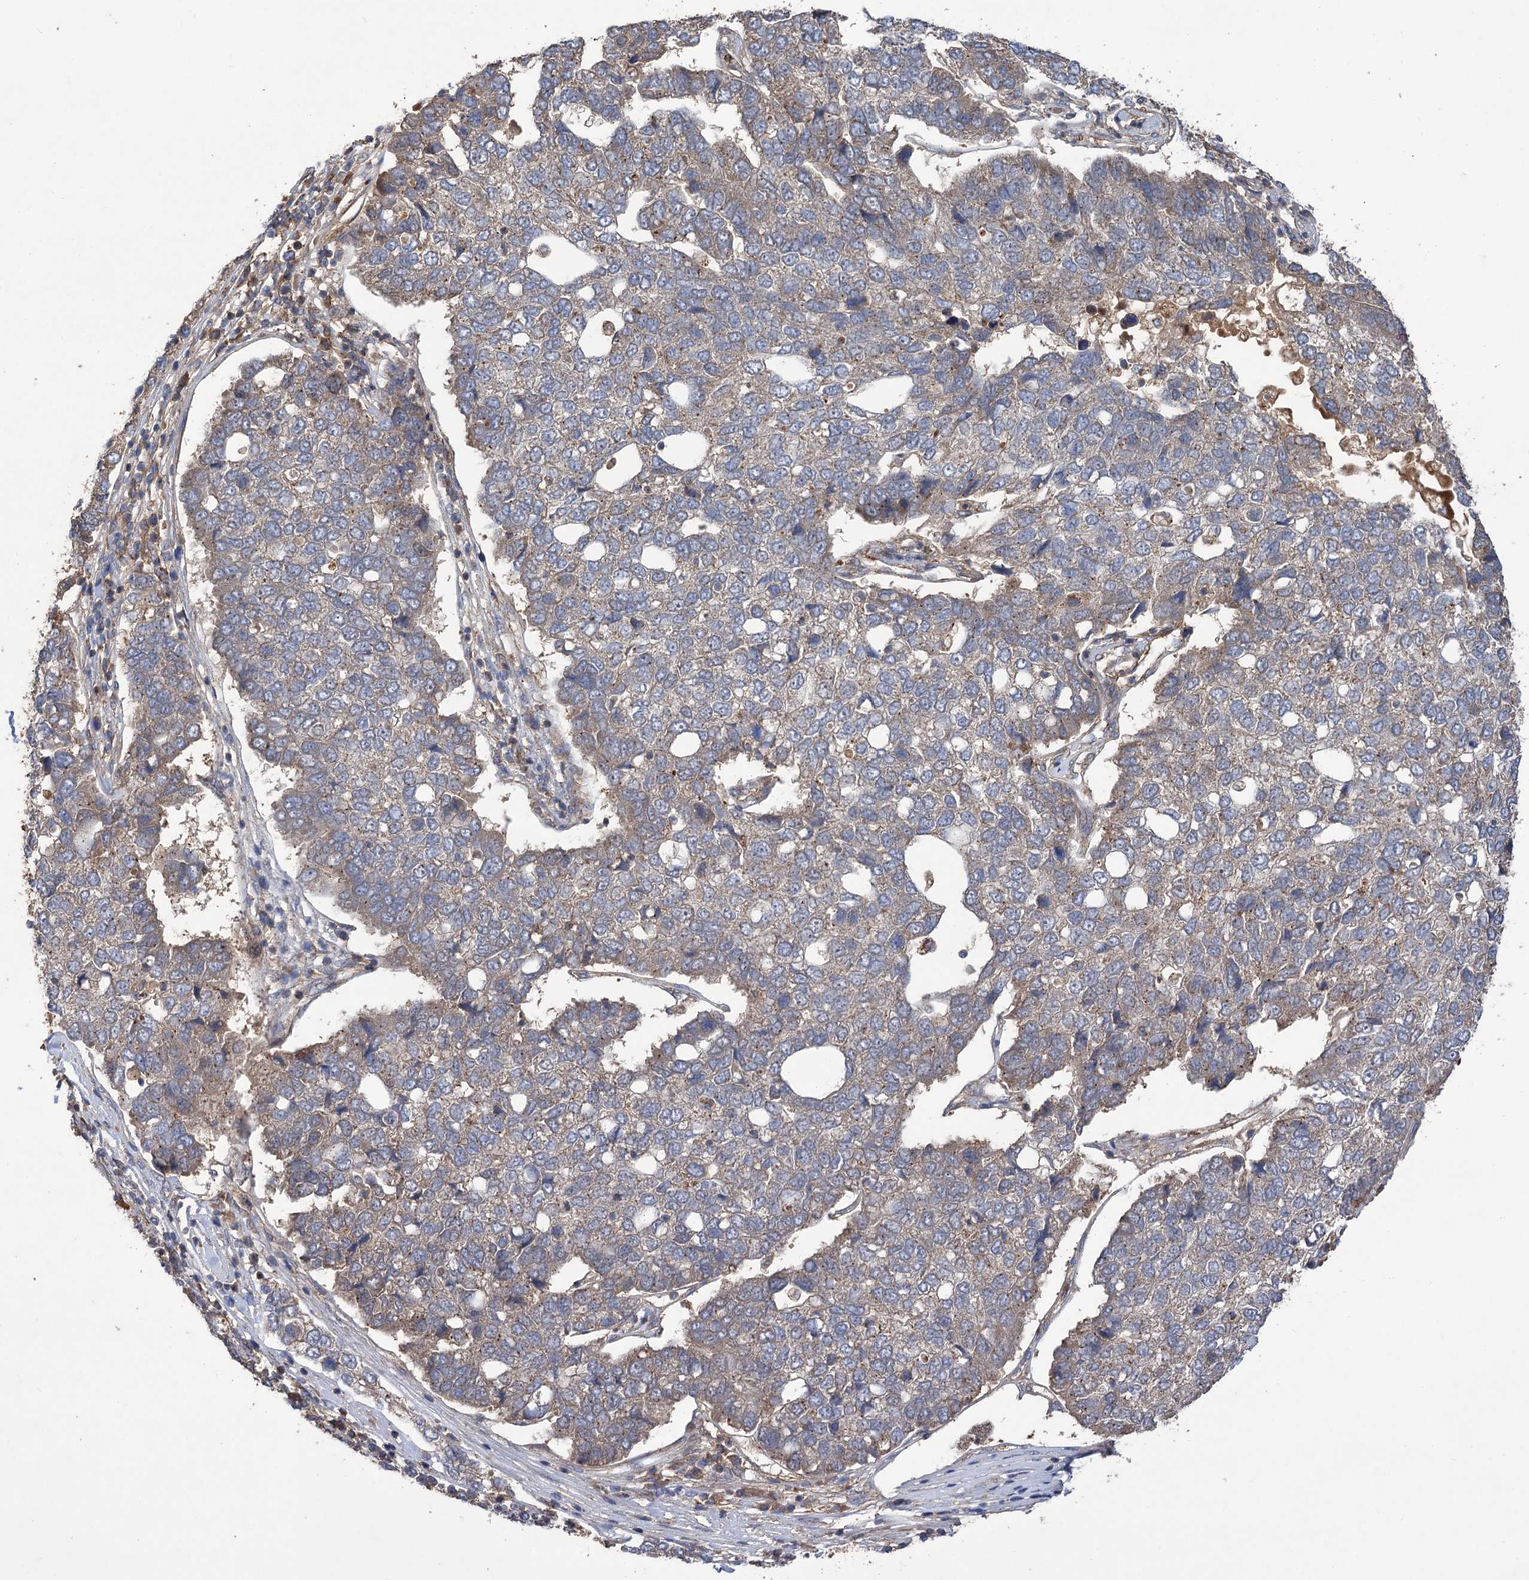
{"staining": {"intensity": "weak", "quantity": "<25%", "location": "cytoplasmic/membranous"}, "tissue": "pancreatic cancer", "cell_type": "Tumor cells", "image_type": "cancer", "snomed": [{"axis": "morphology", "description": "Adenocarcinoma, NOS"}, {"axis": "topography", "description": "Pancreas"}], "caption": "A photomicrograph of human pancreatic cancer is negative for staining in tumor cells.", "gene": "FBXW8", "patient": {"sex": "female", "age": 61}}